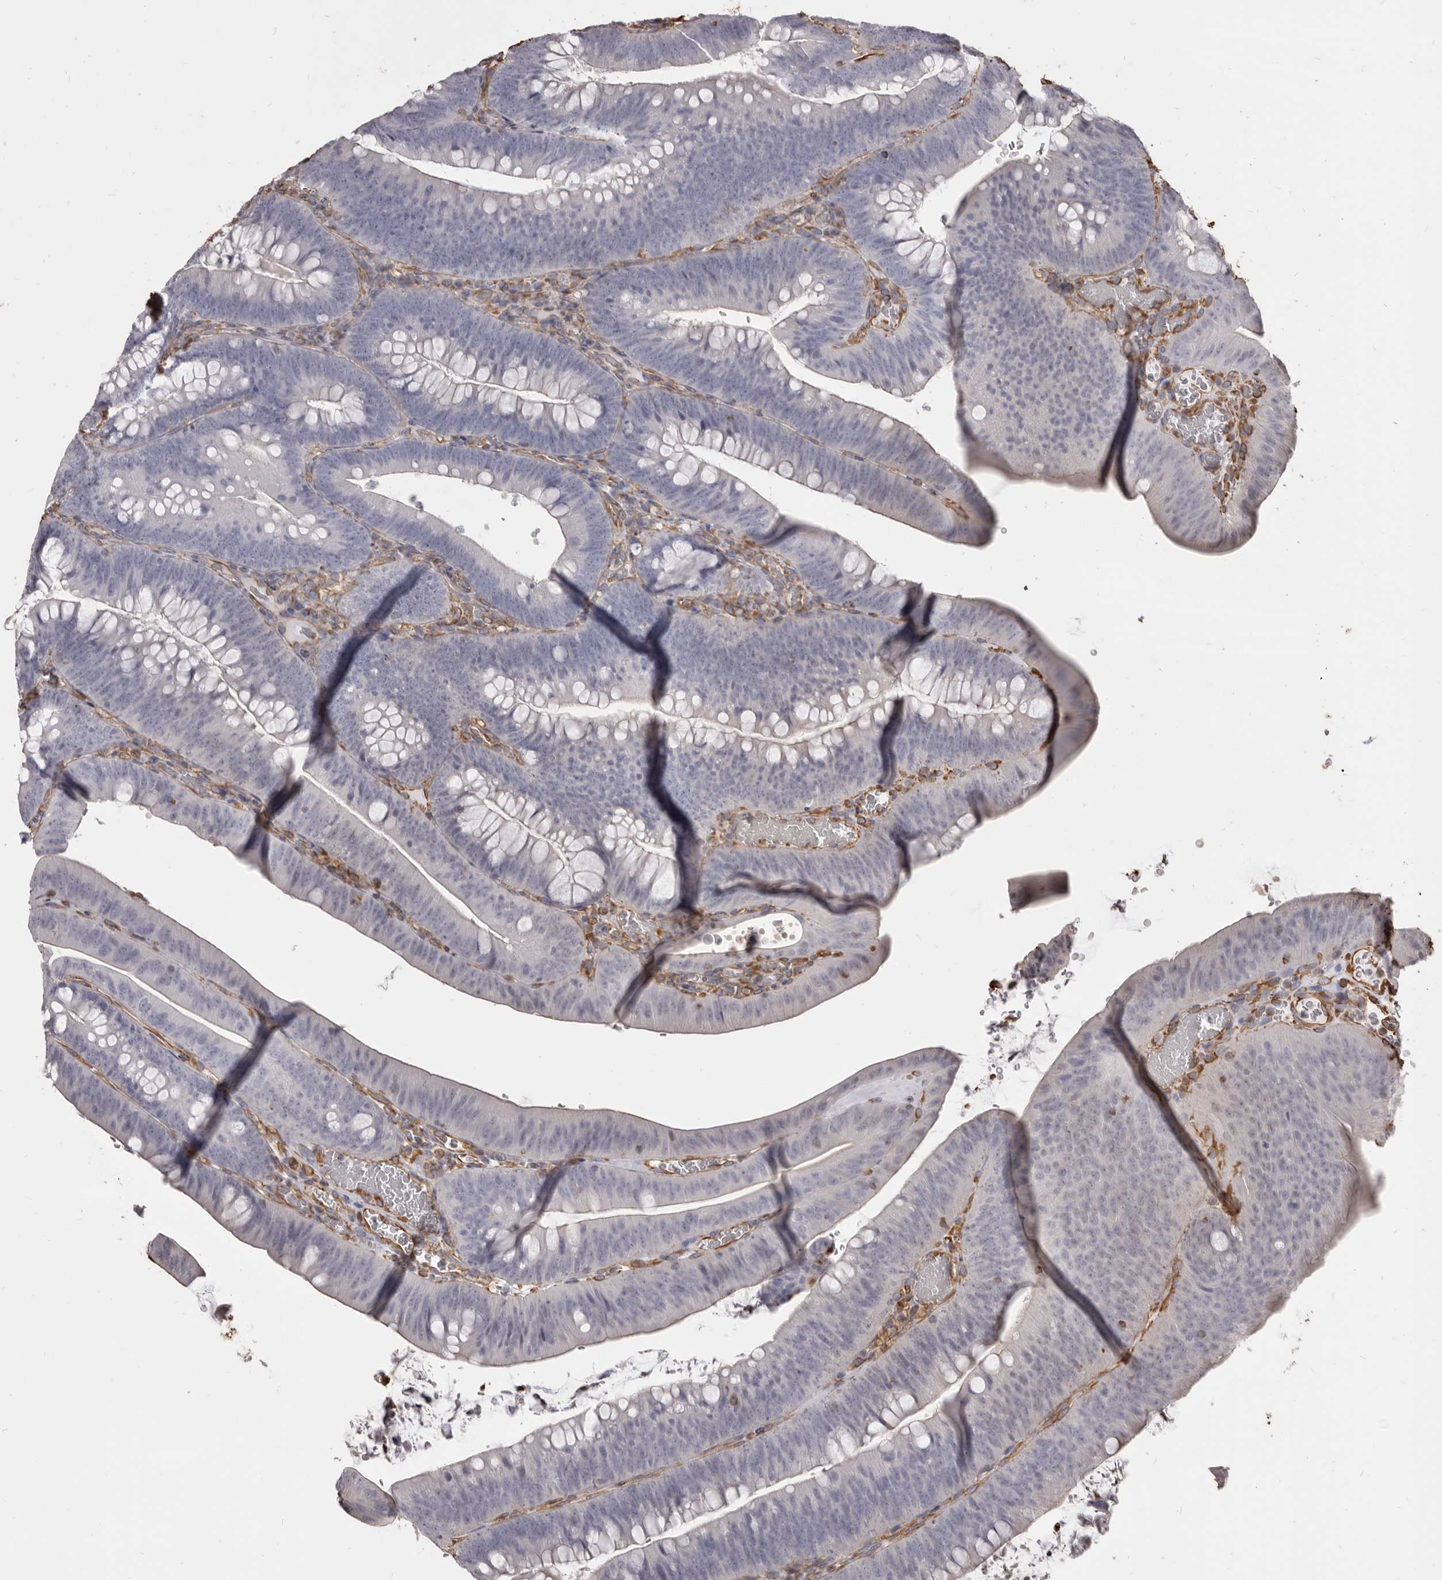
{"staining": {"intensity": "negative", "quantity": "none", "location": "none"}, "tissue": "colorectal cancer", "cell_type": "Tumor cells", "image_type": "cancer", "snomed": [{"axis": "morphology", "description": "Normal tissue, NOS"}, {"axis": "topography", "description": "Colon"}], "caption": "Immunohistochemical staining of colorectal cancer demonstrates no significant expression in tumor cells.", "gene": "MTURN", "patient": {"sex": "female", "age": 82}}